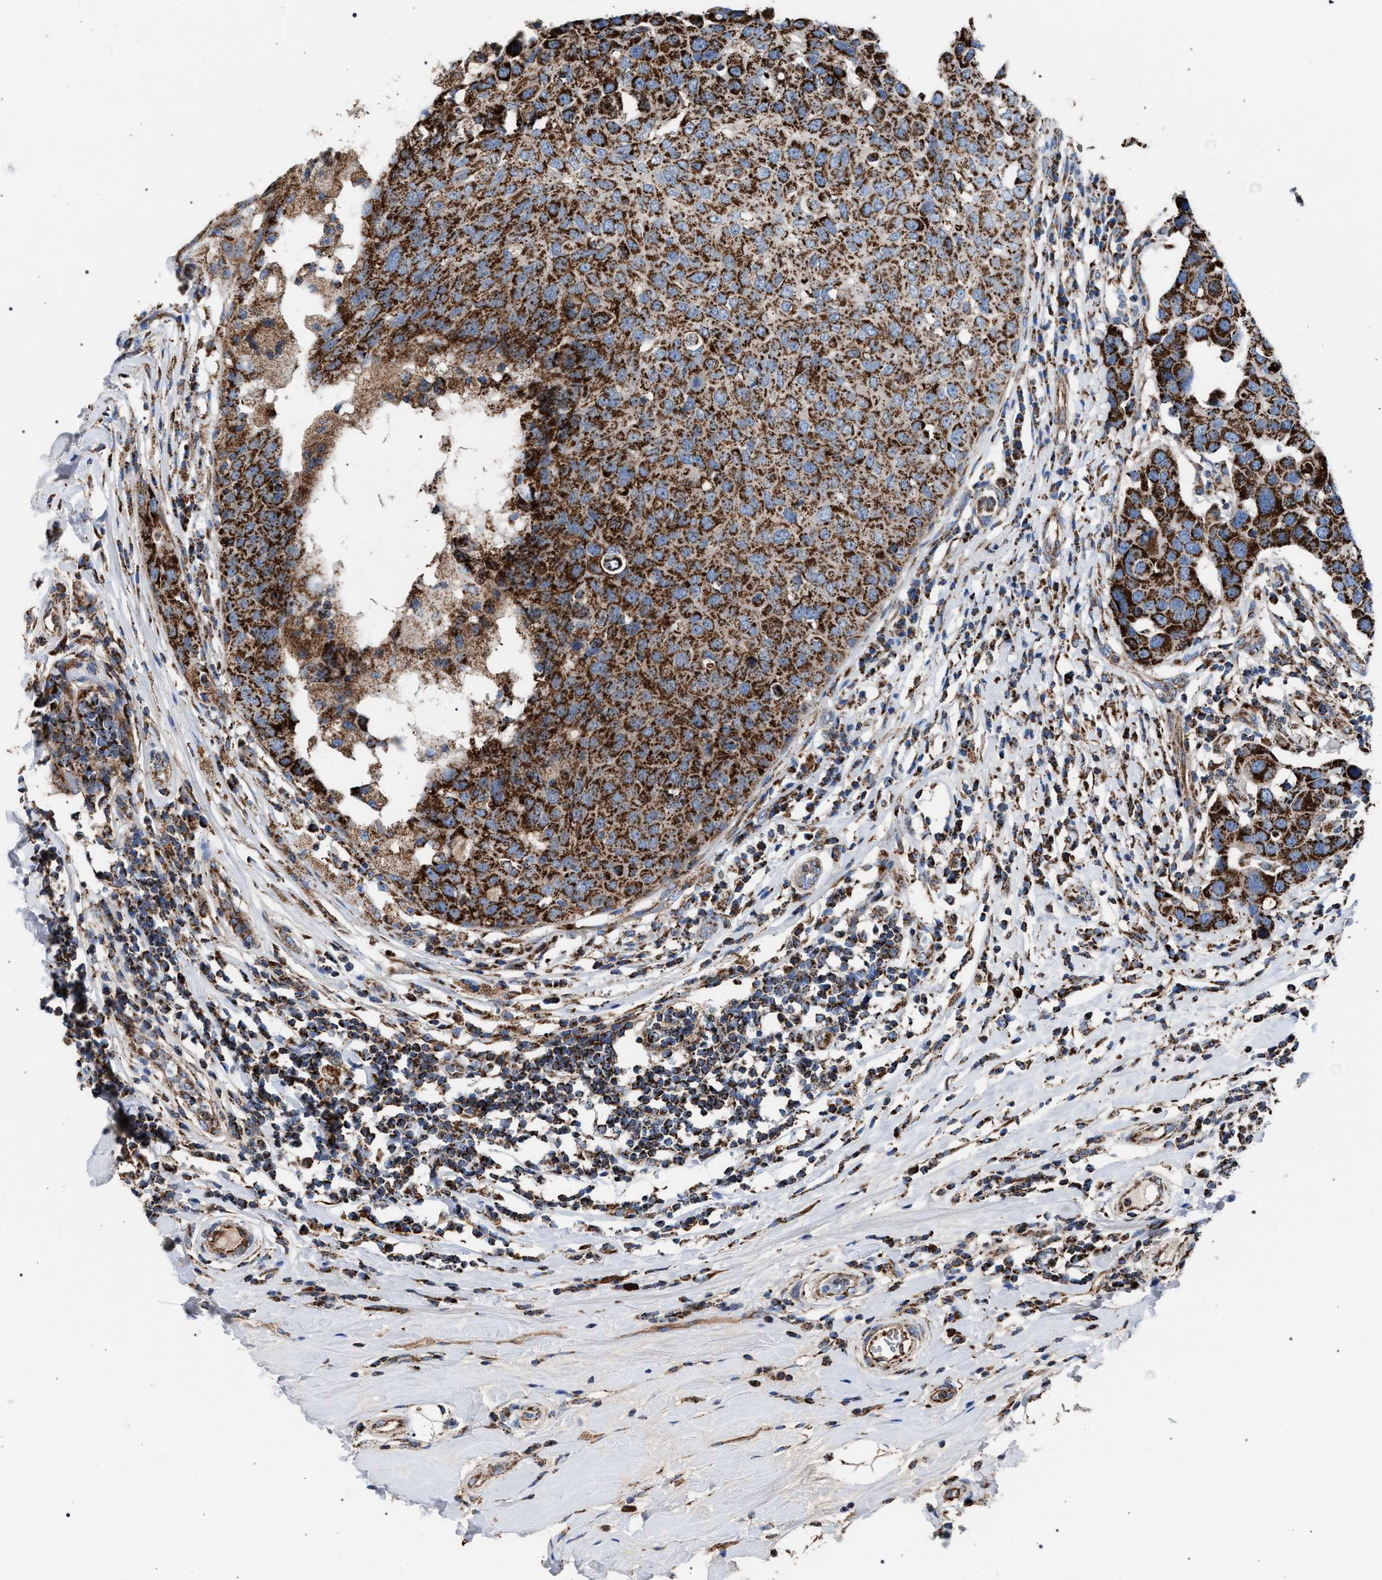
{"staining": {"intensity": "strong", "quantity": ">75%", "location": "cytoplasmic/membranous"}, "tissue": "breast cancer", "cell_type": "Tumor cells", "image_type": "cancer", "snomed": [{"axis": "morphology", "description": "Duct carcinoma"}, {"axis": "topography", "description": "Breast"}], "caption": "IHC micrograph of infiltrating ductal carcinoma (breast) stained for a protein (brown), which demonstrates high levels of strong cytoplasmic/membranous positivity in about >75% of tumor cells.", "gene": "VPS13A", "patient": {"sex": "female", "age": 27}}